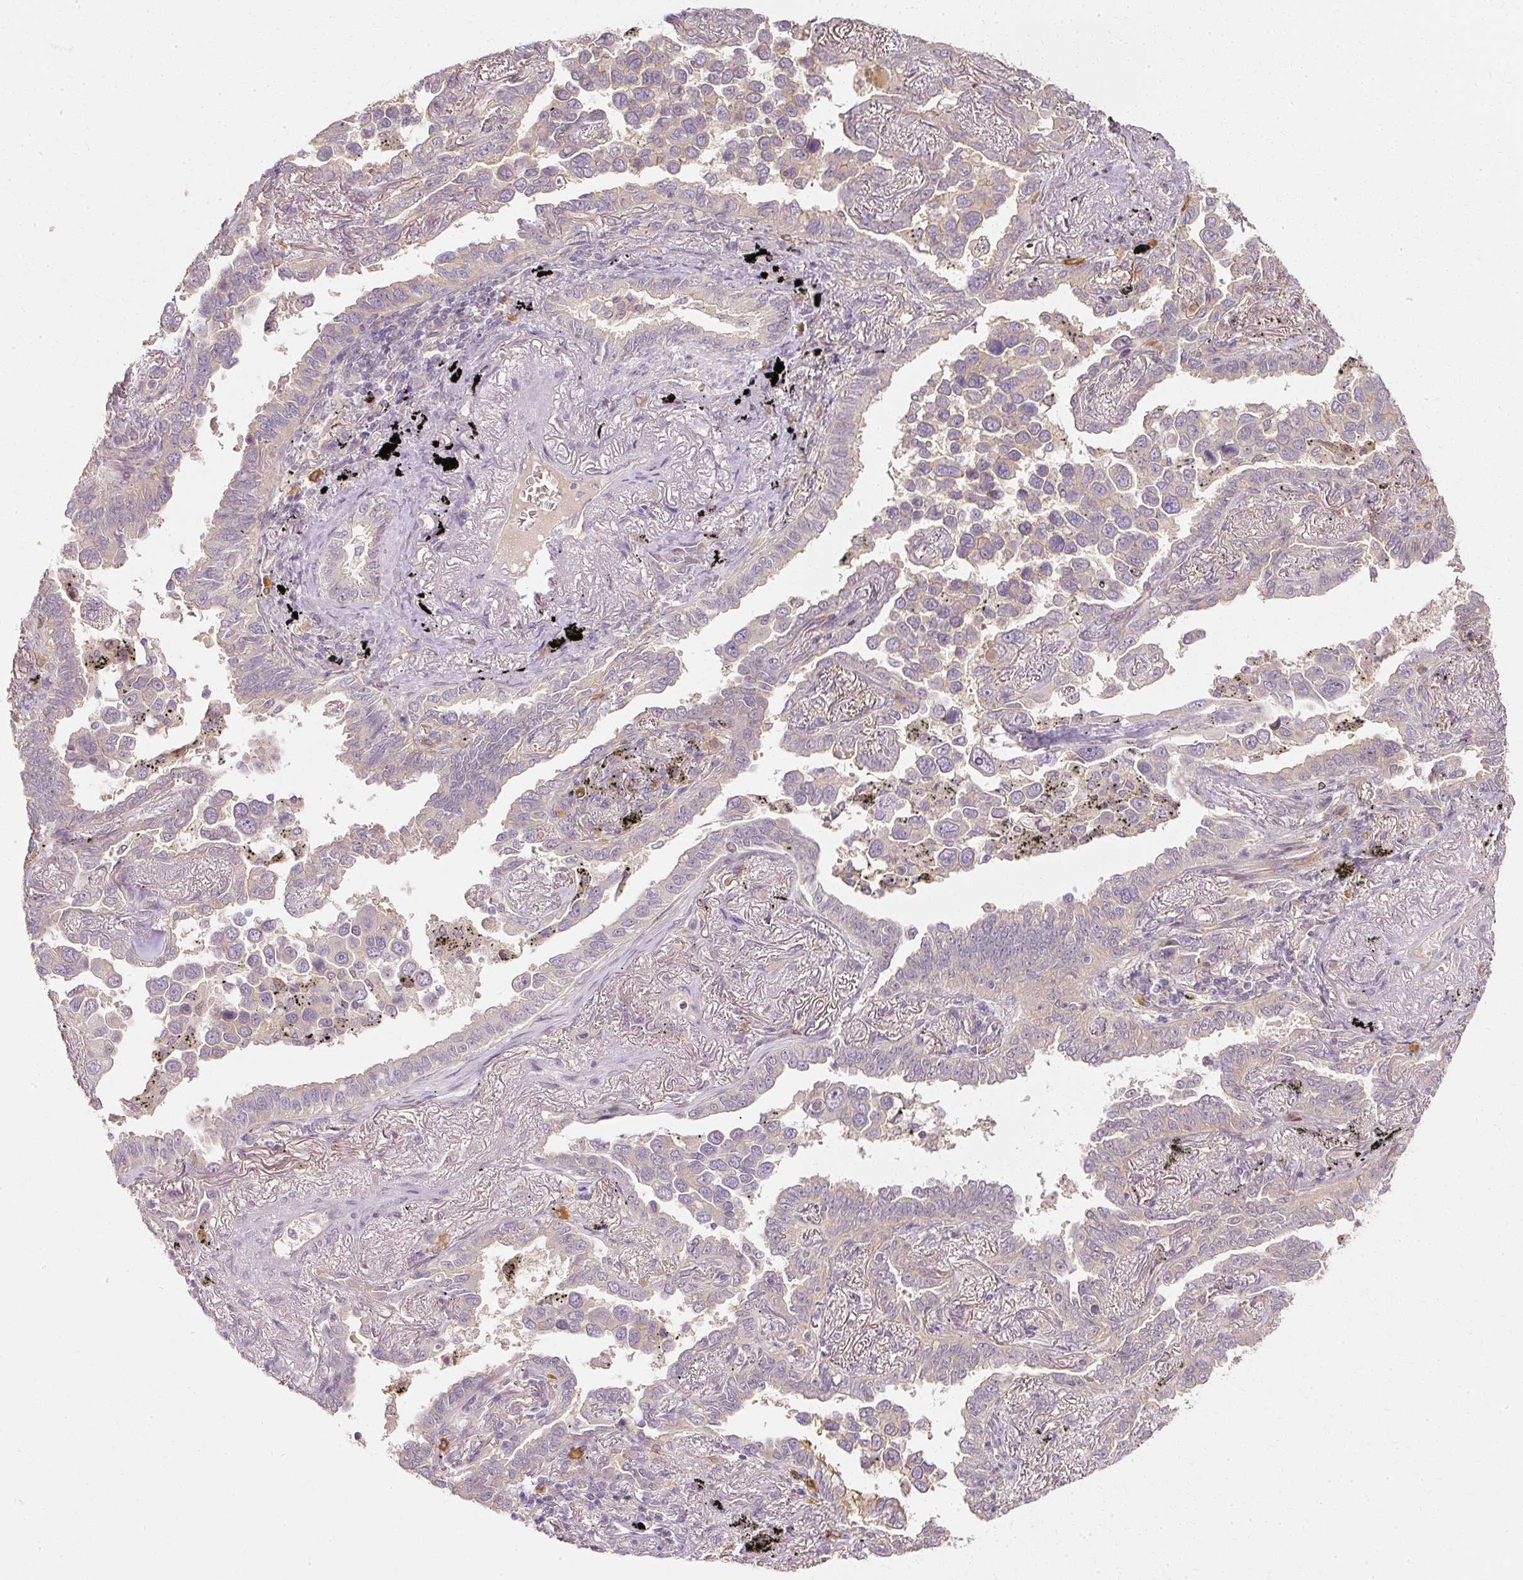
{"staining": {"intensity": "weak", "quantity": "<25%", "location": "cytoplasmic/membranous"}, "tissue": "lung cancer", "cell_type": "Tumor cells", "image_type": "cancer", "snomed": [{"axis": "morphology", "description": "Adenocarcinoma, NOS"}, {"axis": "topography", "description": "Lung"}], "caption": "A histopathology image of human adenocarcinoma (lung) is negative for staining in tumor cells.", "gene": "GNAQ", "patient": {"sex": "male", "age": 67}}